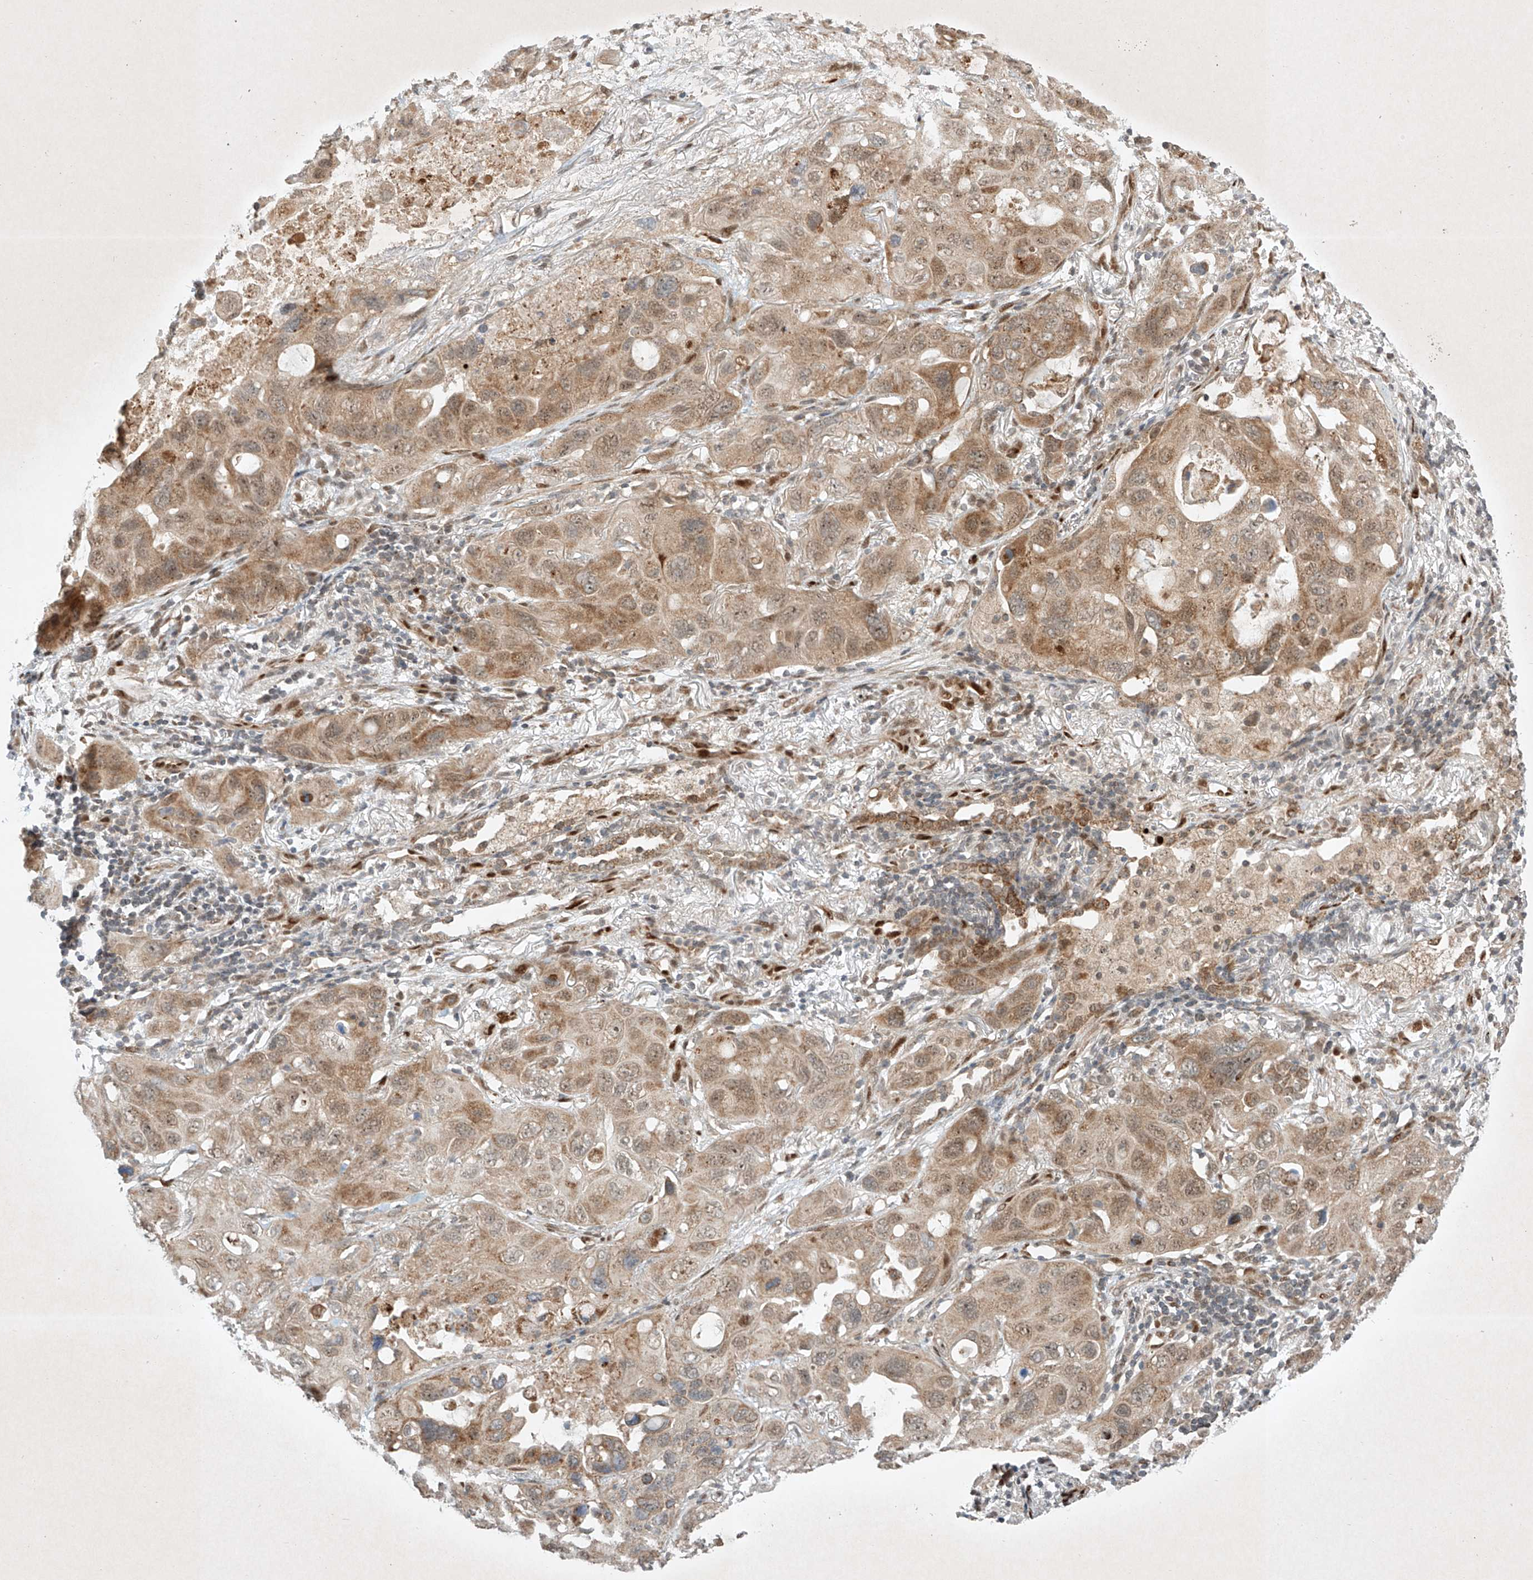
{"staining": {"intensity": "weak", "quantity": ">75%", "location": "cytoplasmic/membranous,nuclear"}, "tissue": "lung cancer", "cell_type": "Tumor cells", "image_type": "cancer", "snomed": [{"axis": "morphology", "description": "Squamous cell carcinoma, NOS"}, {"axis": "topography", "description": "Lung"}], "caption": "This histopathology image demonstrates immunohistochemistry (IHC) staining of human lung cancer (squamous cell carcinoma), with low weak cytoplasmic/membranous and nuclear staining in about >75% of tumor cells.", "gene": "EPG5", "patient": {"sex": "female", "age": 73}}